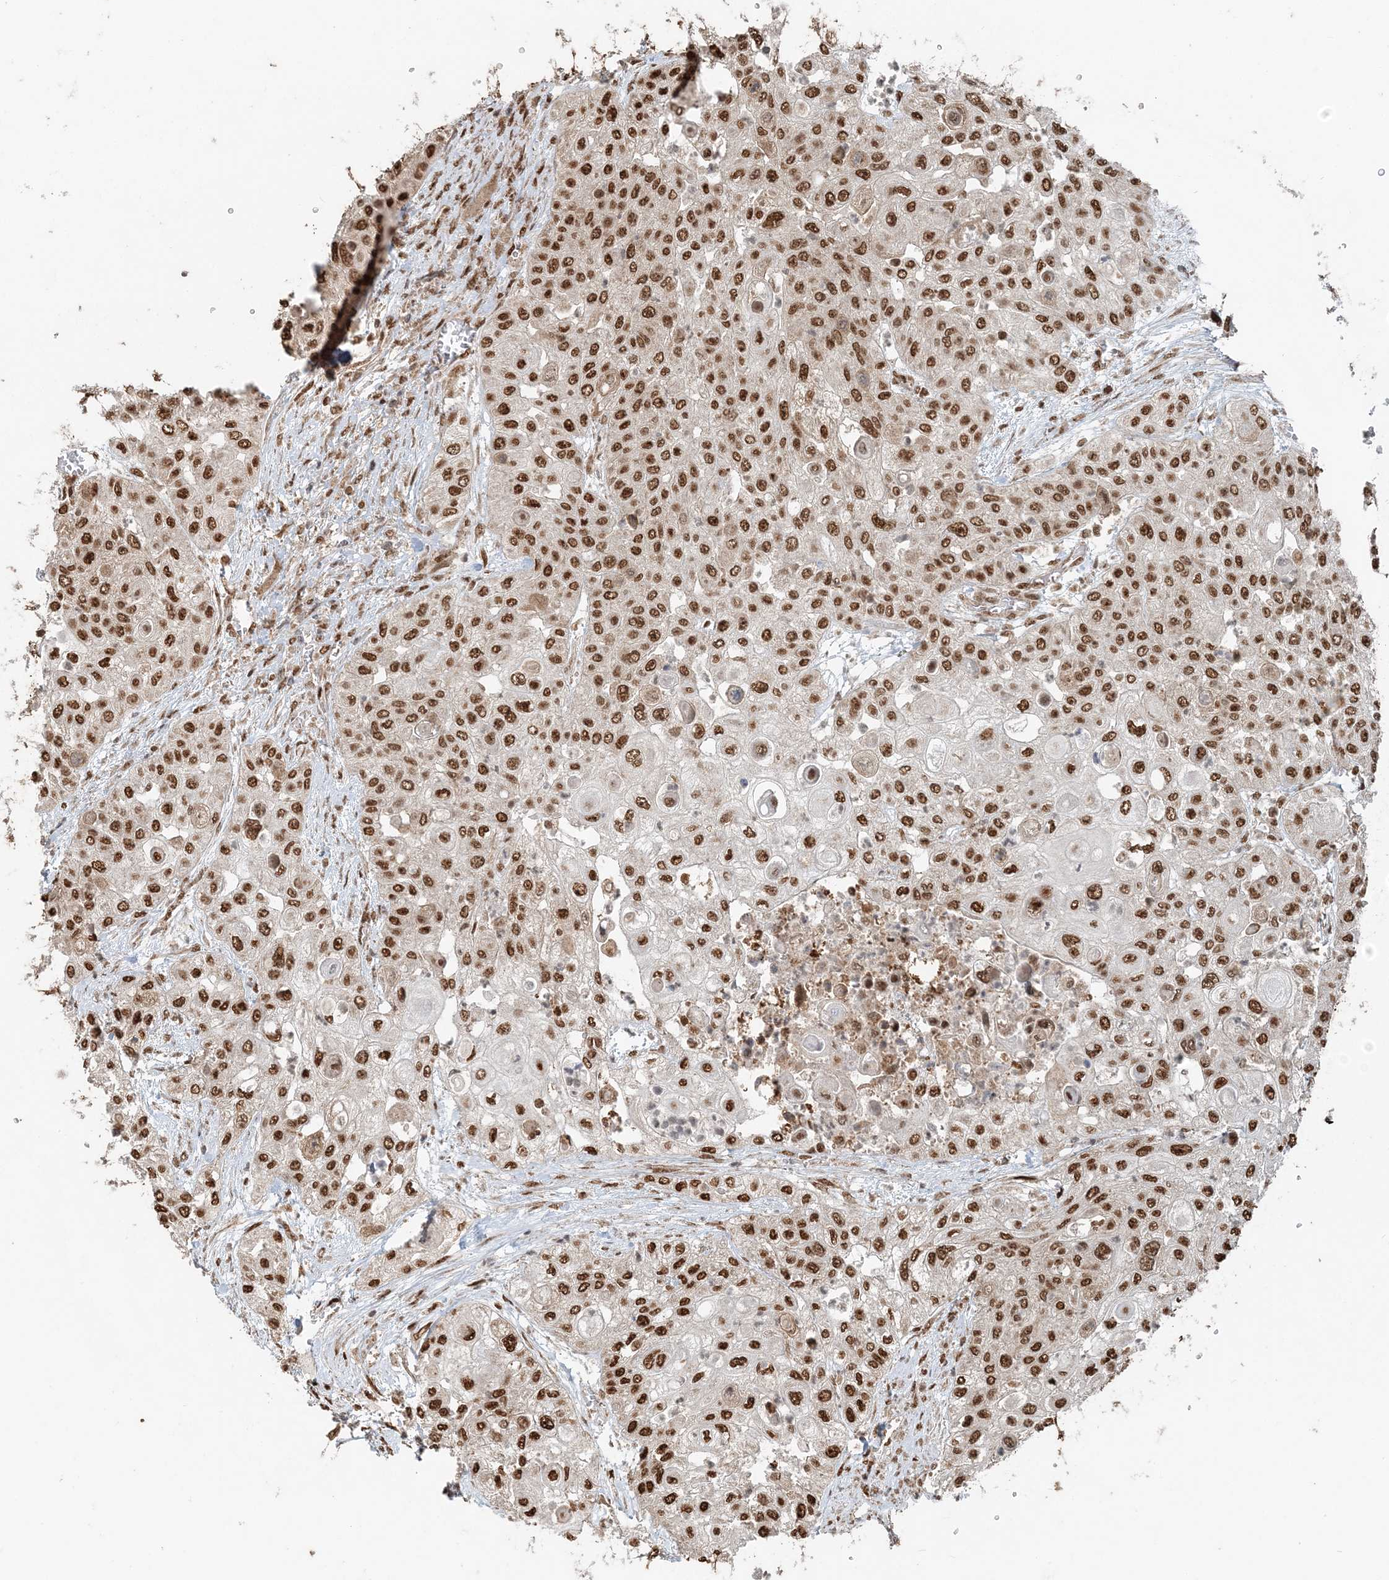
{"staining": {"intensity": "strong", "quantity": ">75%", "location": "nuclear"}, "tissue": "urothelial cancer", "cell_type": "Tumor cells", "image_type": "cancer", "snomed": [{"axis": "morphology", "description": "Urothelial carcinoma, High grade"}, {"axis": "topography", "description": "Urinary bladder"}], "caption": "A brown stain shows strong nuclear positivity of a protein in human high-grade urothelial carcinoma tumor cells. The protein is shown in brown color, while the nuclei are stained blue.", "gene": "ARHGAP35", "patient": {"sex": "female", "age": 79}}